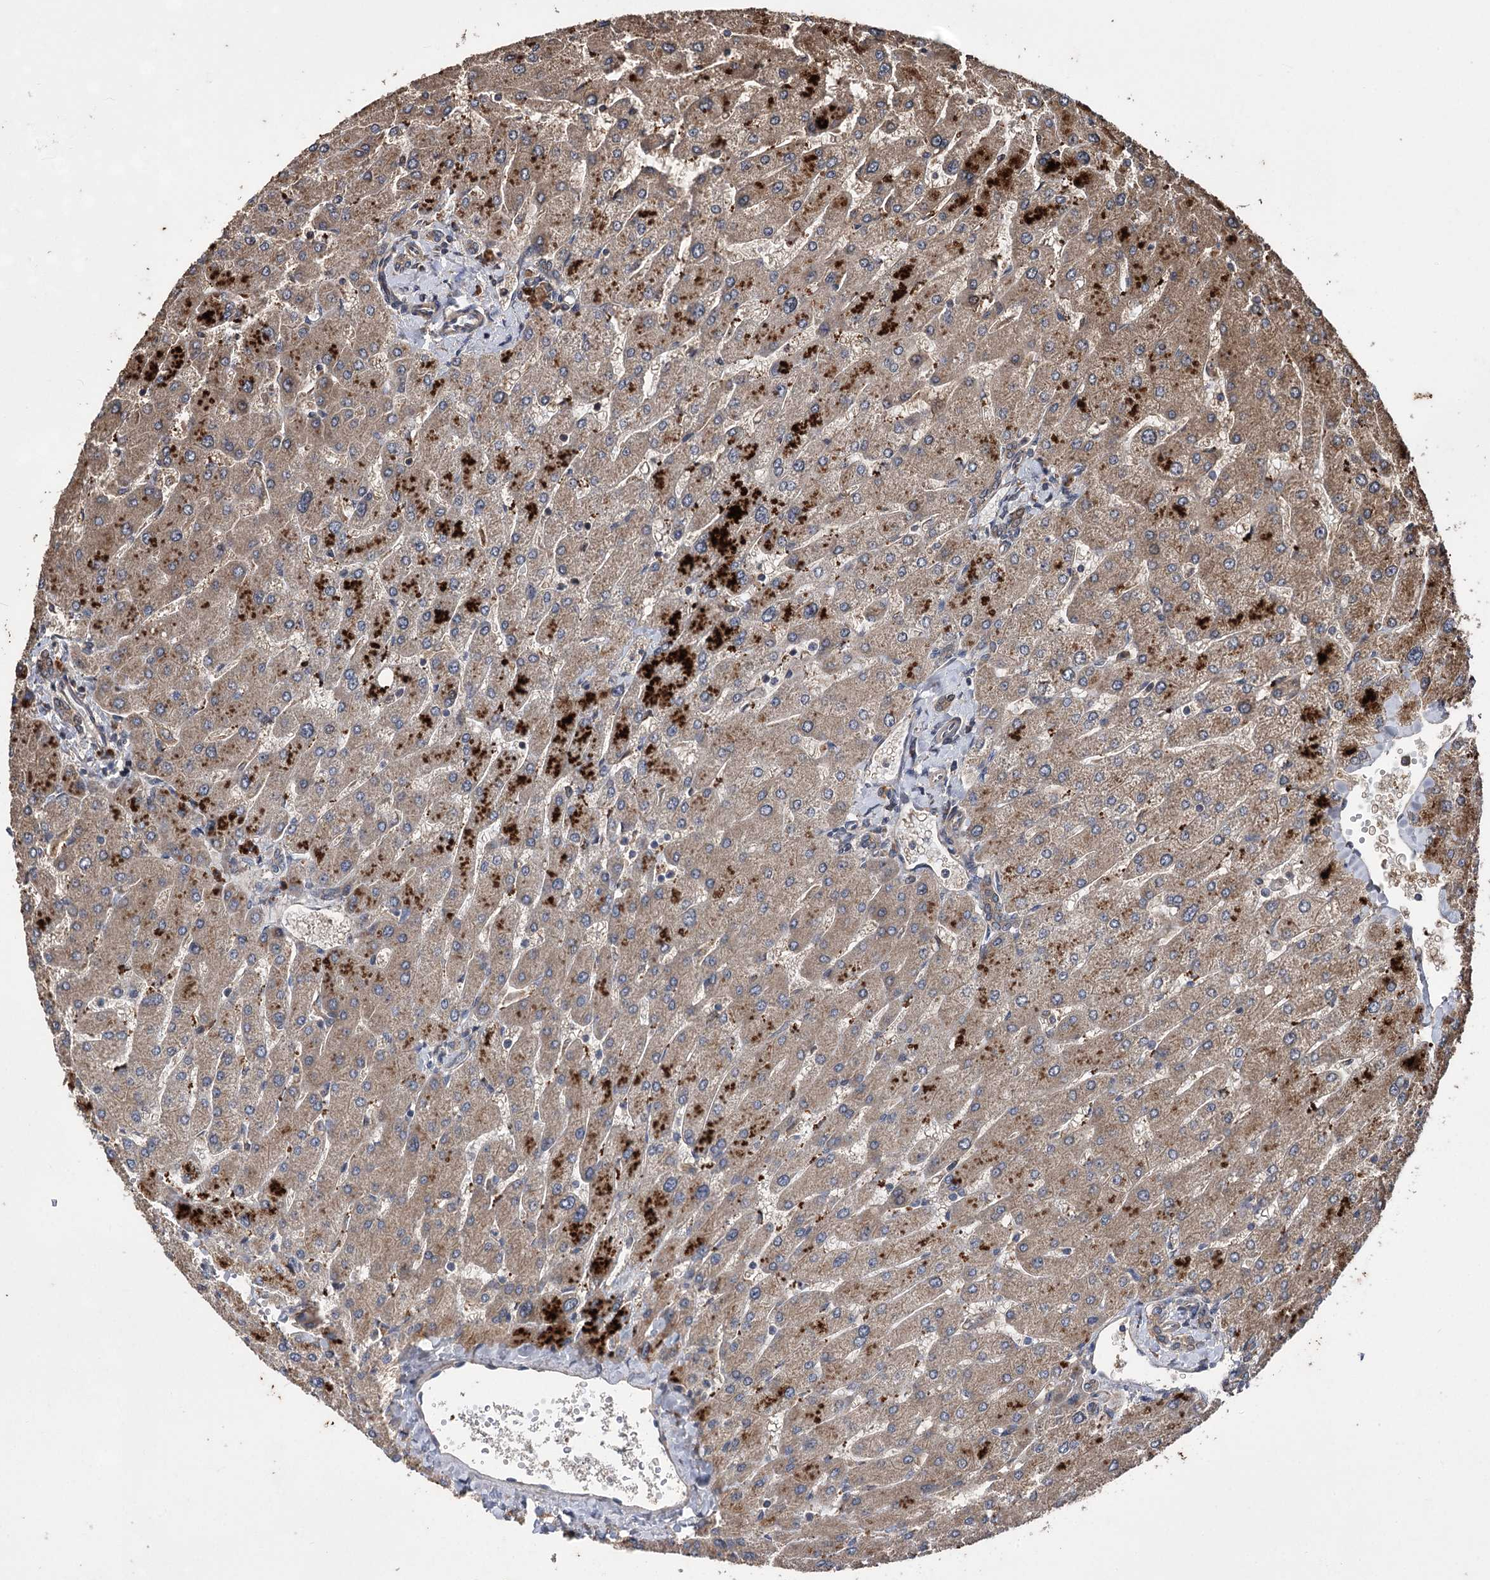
{"staining": {"intensity": "weak", "quantity": ">75%", "location": "cytoplasmic/membranous"}, "tissue": "liver", "cell_type": "Cholangiocytes", "image_type": "normal", "snomed": [{"axis": "morphology", "description": "Normal tissue, NOS"}, {"axis": "topography", "description": "Liver"}], "caption": "Immunohistochemistry (DAB) staining of unremarkable human liver demonstrates weak cytoplasmic/membranous protein expression in about >75% of cholangiocytes.", "gene": "RASSF3", "patient": {"sex": "male", "age": 55}}